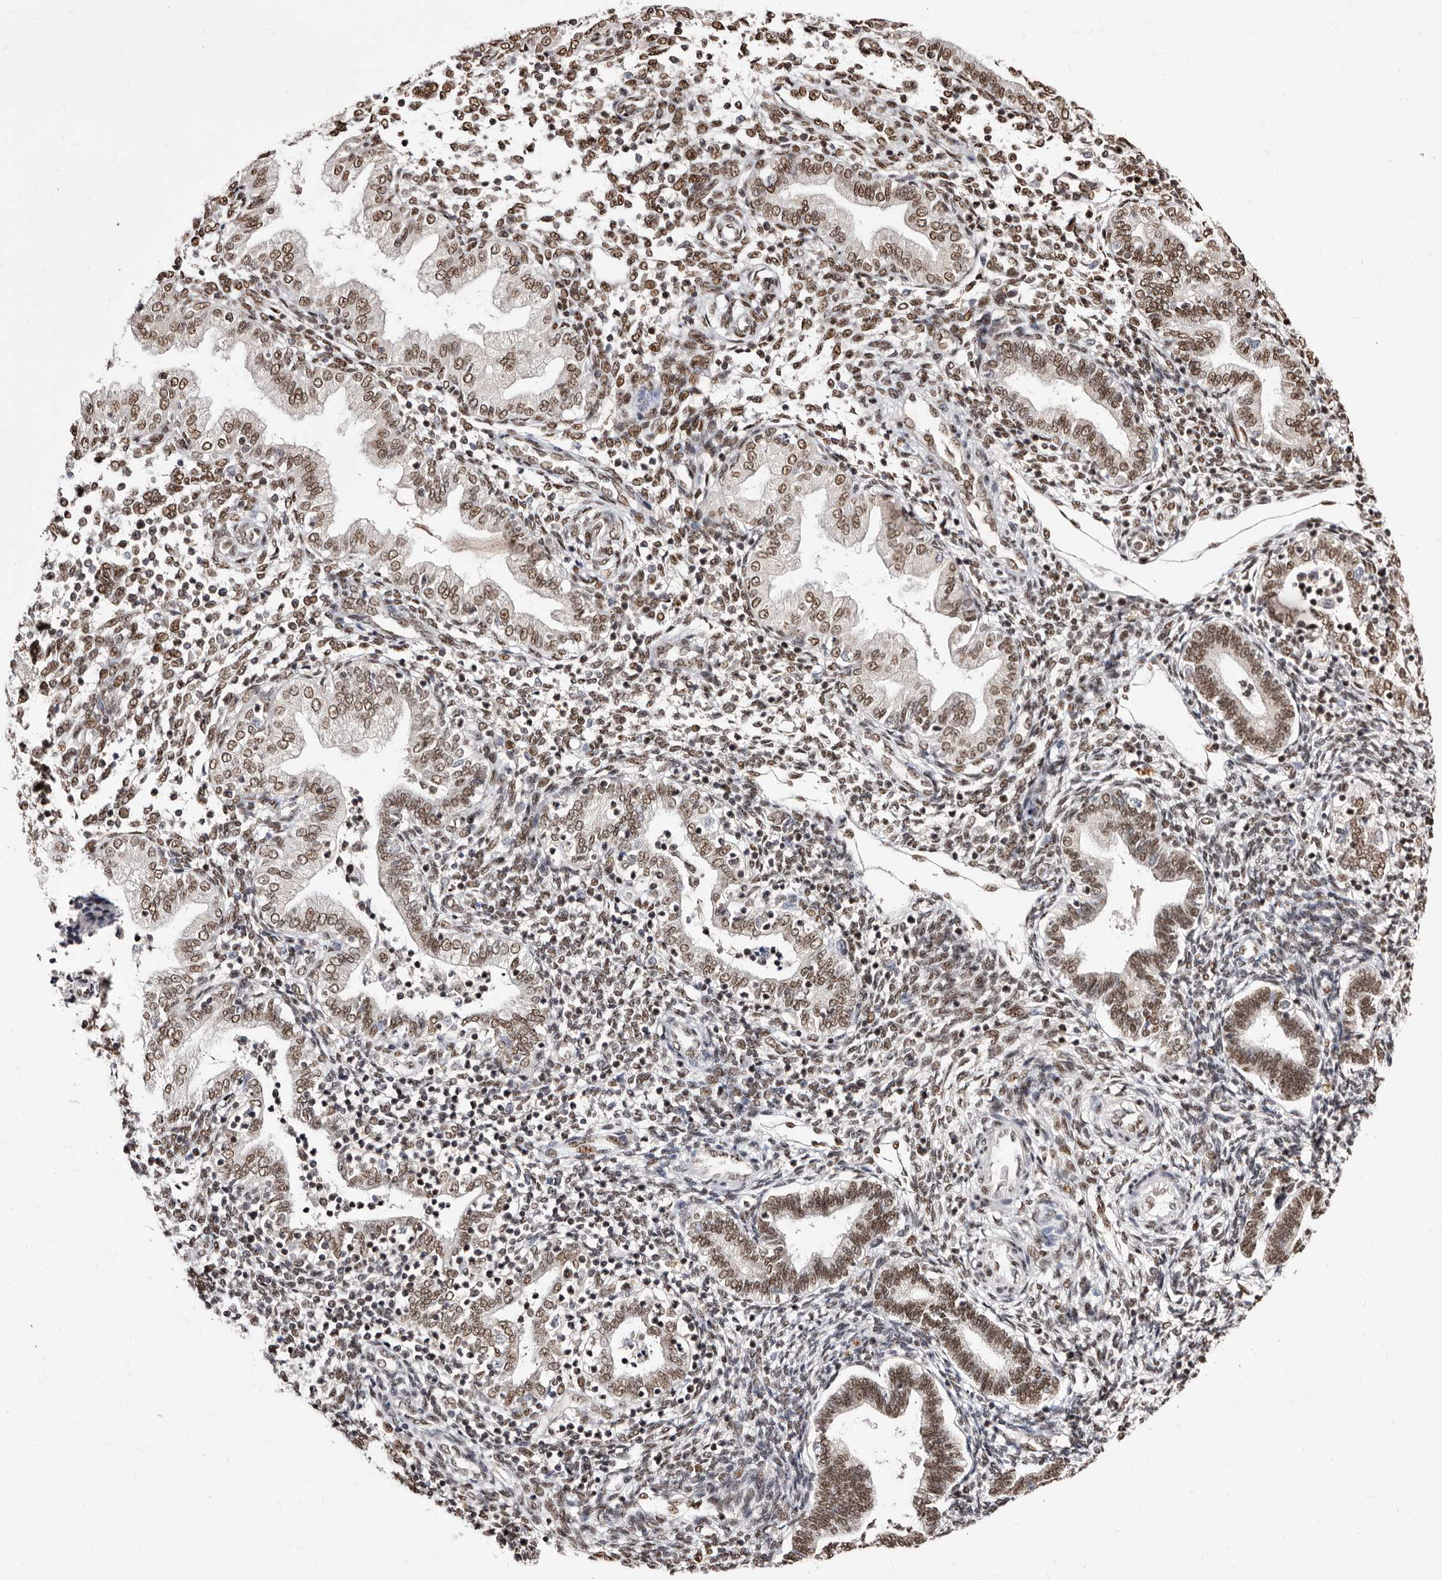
{"staining": {"intensity": "moderate", "quantity": "25%-75%", "location": "nuclear"}, "tissue": "endometrium", "cell_type": "Cells in endometrial stroma", "image_type": "normal", "snomed": [{"axis": "morphology", "description": "Normal tissue, NOS"}, {"axis": "topography", "description": "Endometrium"}], "caption": "Endometrium stained with a brown dye shows moderate nuclear positive positivity in approximately 25%-75% of cells in endometrial stroma.", "gene": "ANAPC11", "patient": {"sex": "female", "age": 53}}